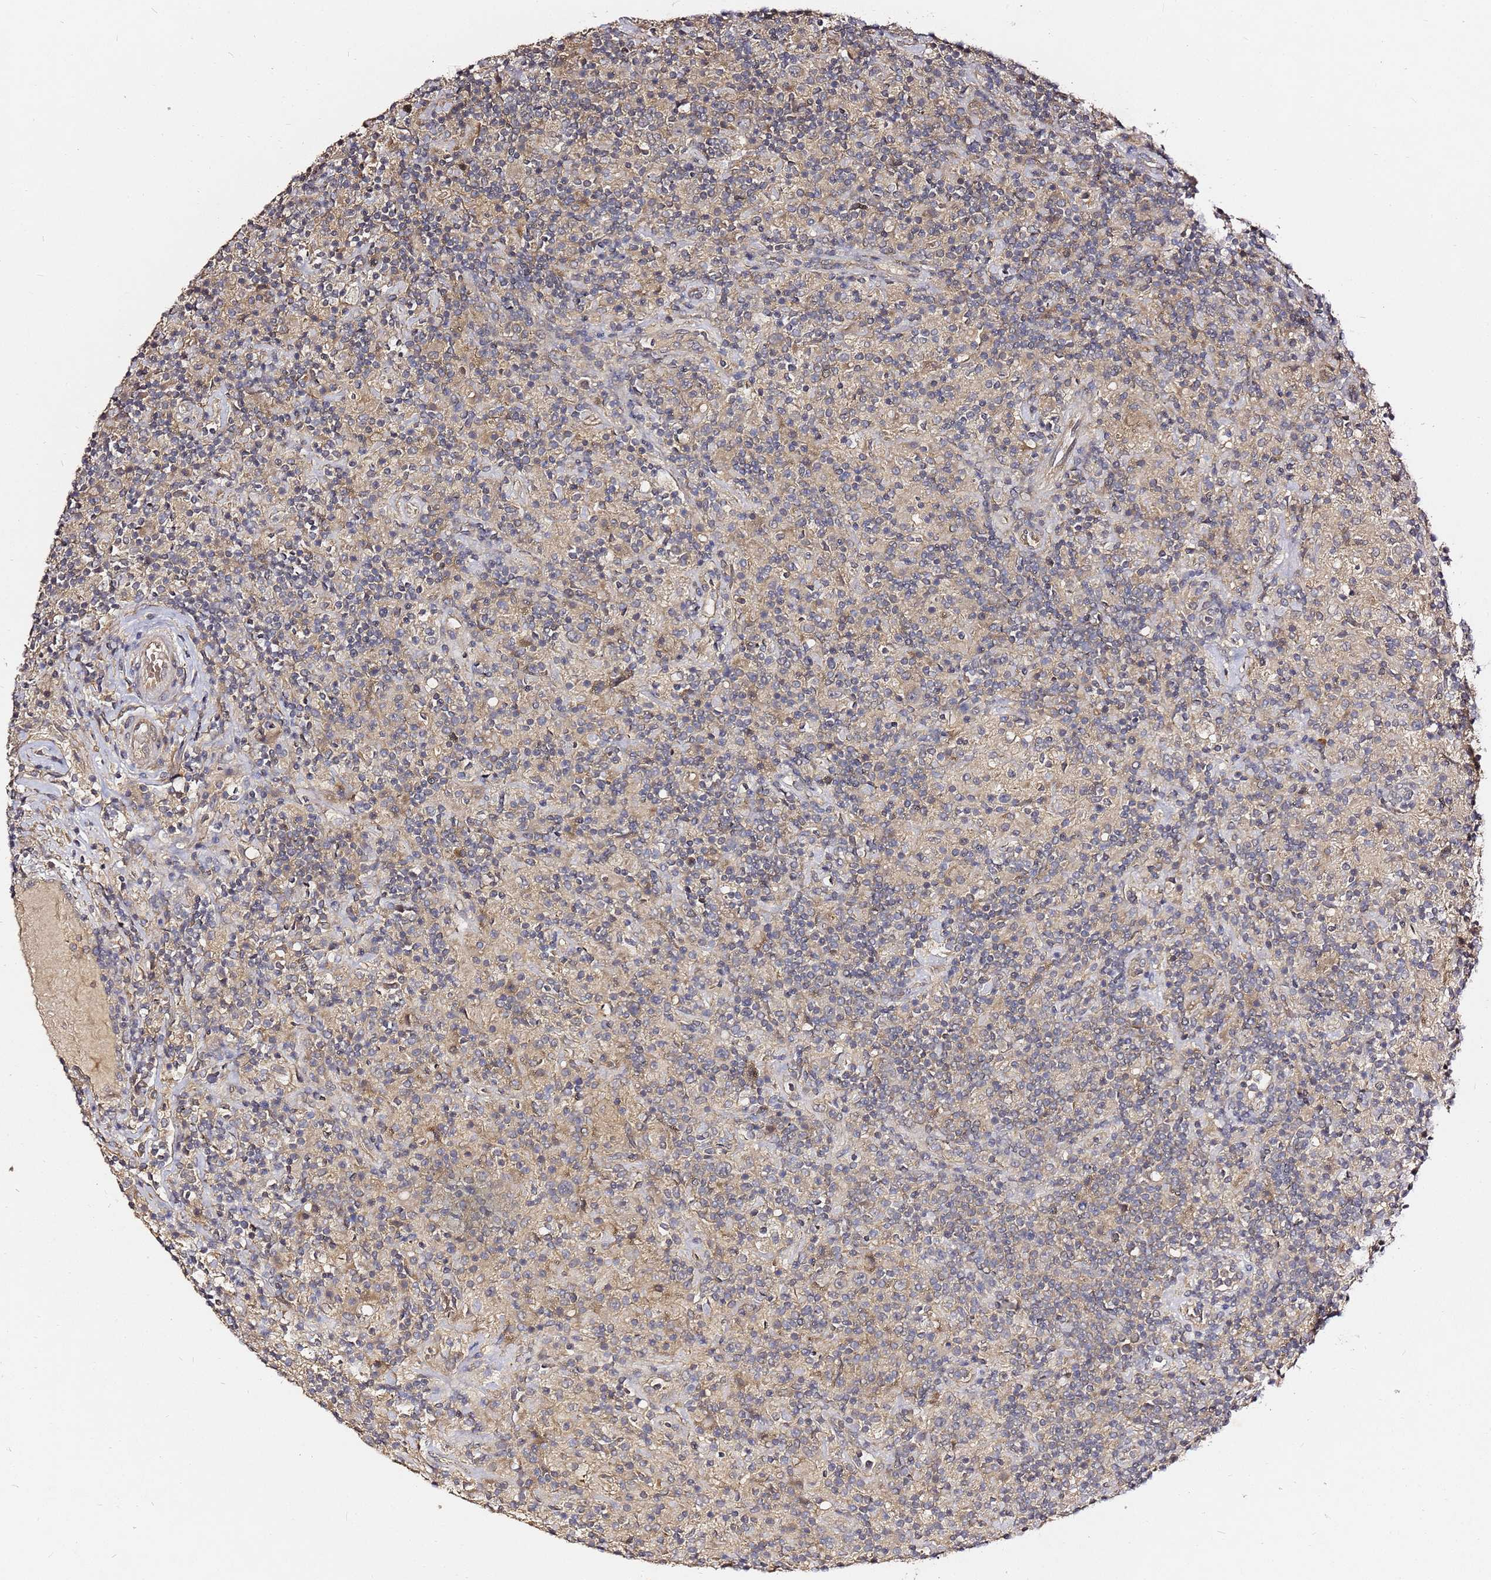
{"staining": {"intensity": "negative", "quantity": "none", "location": "none"}, "tissue": "lymphoma", "cell_type": "Tumor cells", "image_type": "cancer", "snomed": [{"axis": "morphology", "description": "Hodgkin's disease, NOS"}, {"axis": "topography", "description": "Lymph node"}], "caption": "An IHC image of Hodgkin's disease is shown. There is no staining in tumor cells of Hodgkin's disease.", "gene": "C6orf136", "patient": {"sex": "male", "age": 70}}